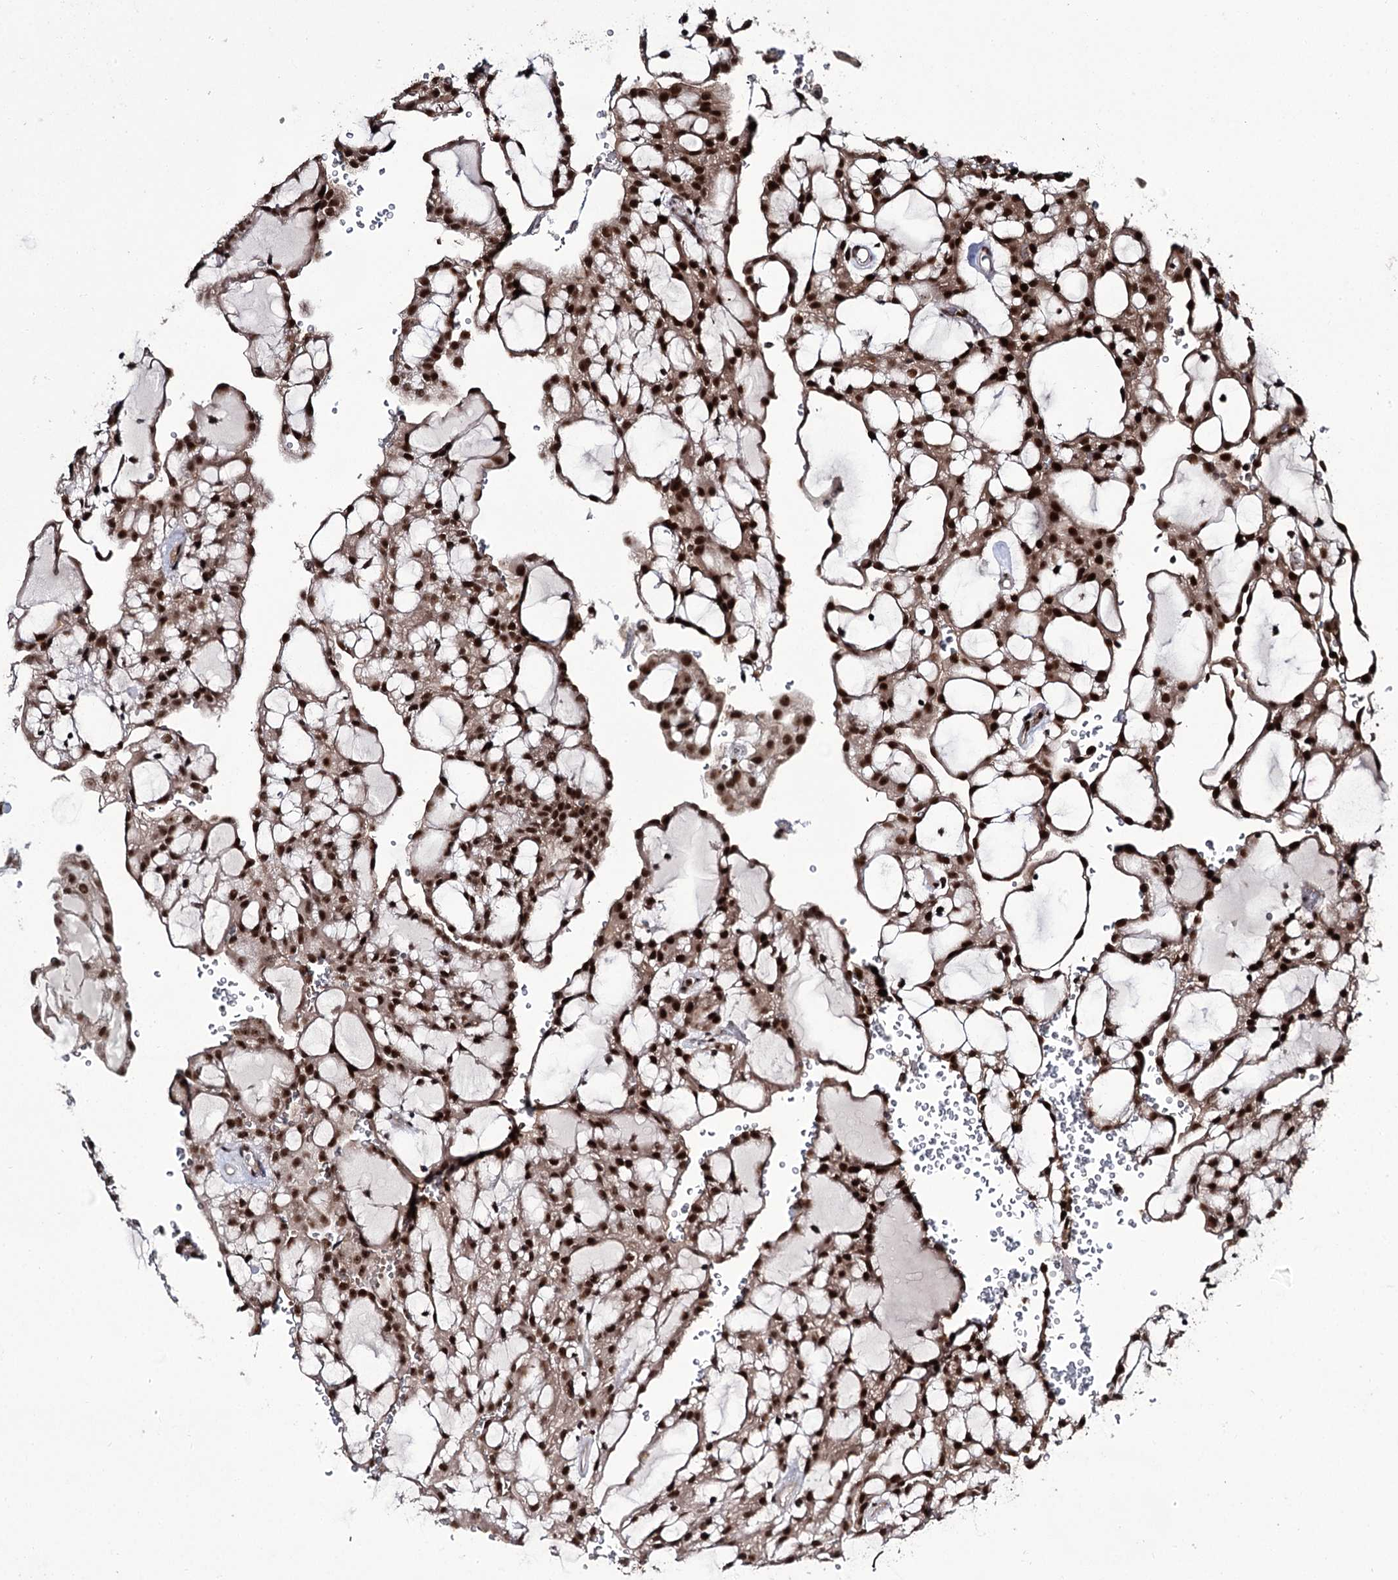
{"staining": {"intensity": "strong", "quantity": ">75%", "location": "nuclear"}, "tissue": "renal cancer", "cell_type": "Tumor cells", "image_type": "cancer", "snomed": [{"axis": "morphology", "description": "Adenocarcinoma, NOS"}, {"axis": "topography", "description": "Kidney"}], "caption": "Renal adenocarcinoma stained for a protein reveals strong nuclear positivity in tumor cells. The staining was performed using DAB (3,3'-diaminobenzidine), with brown indicating positive protein expression. Nuclei are stained blue with hematoxylin.", "gene": "ERCC3", "patient": {"sex": "male", "age": 63}}